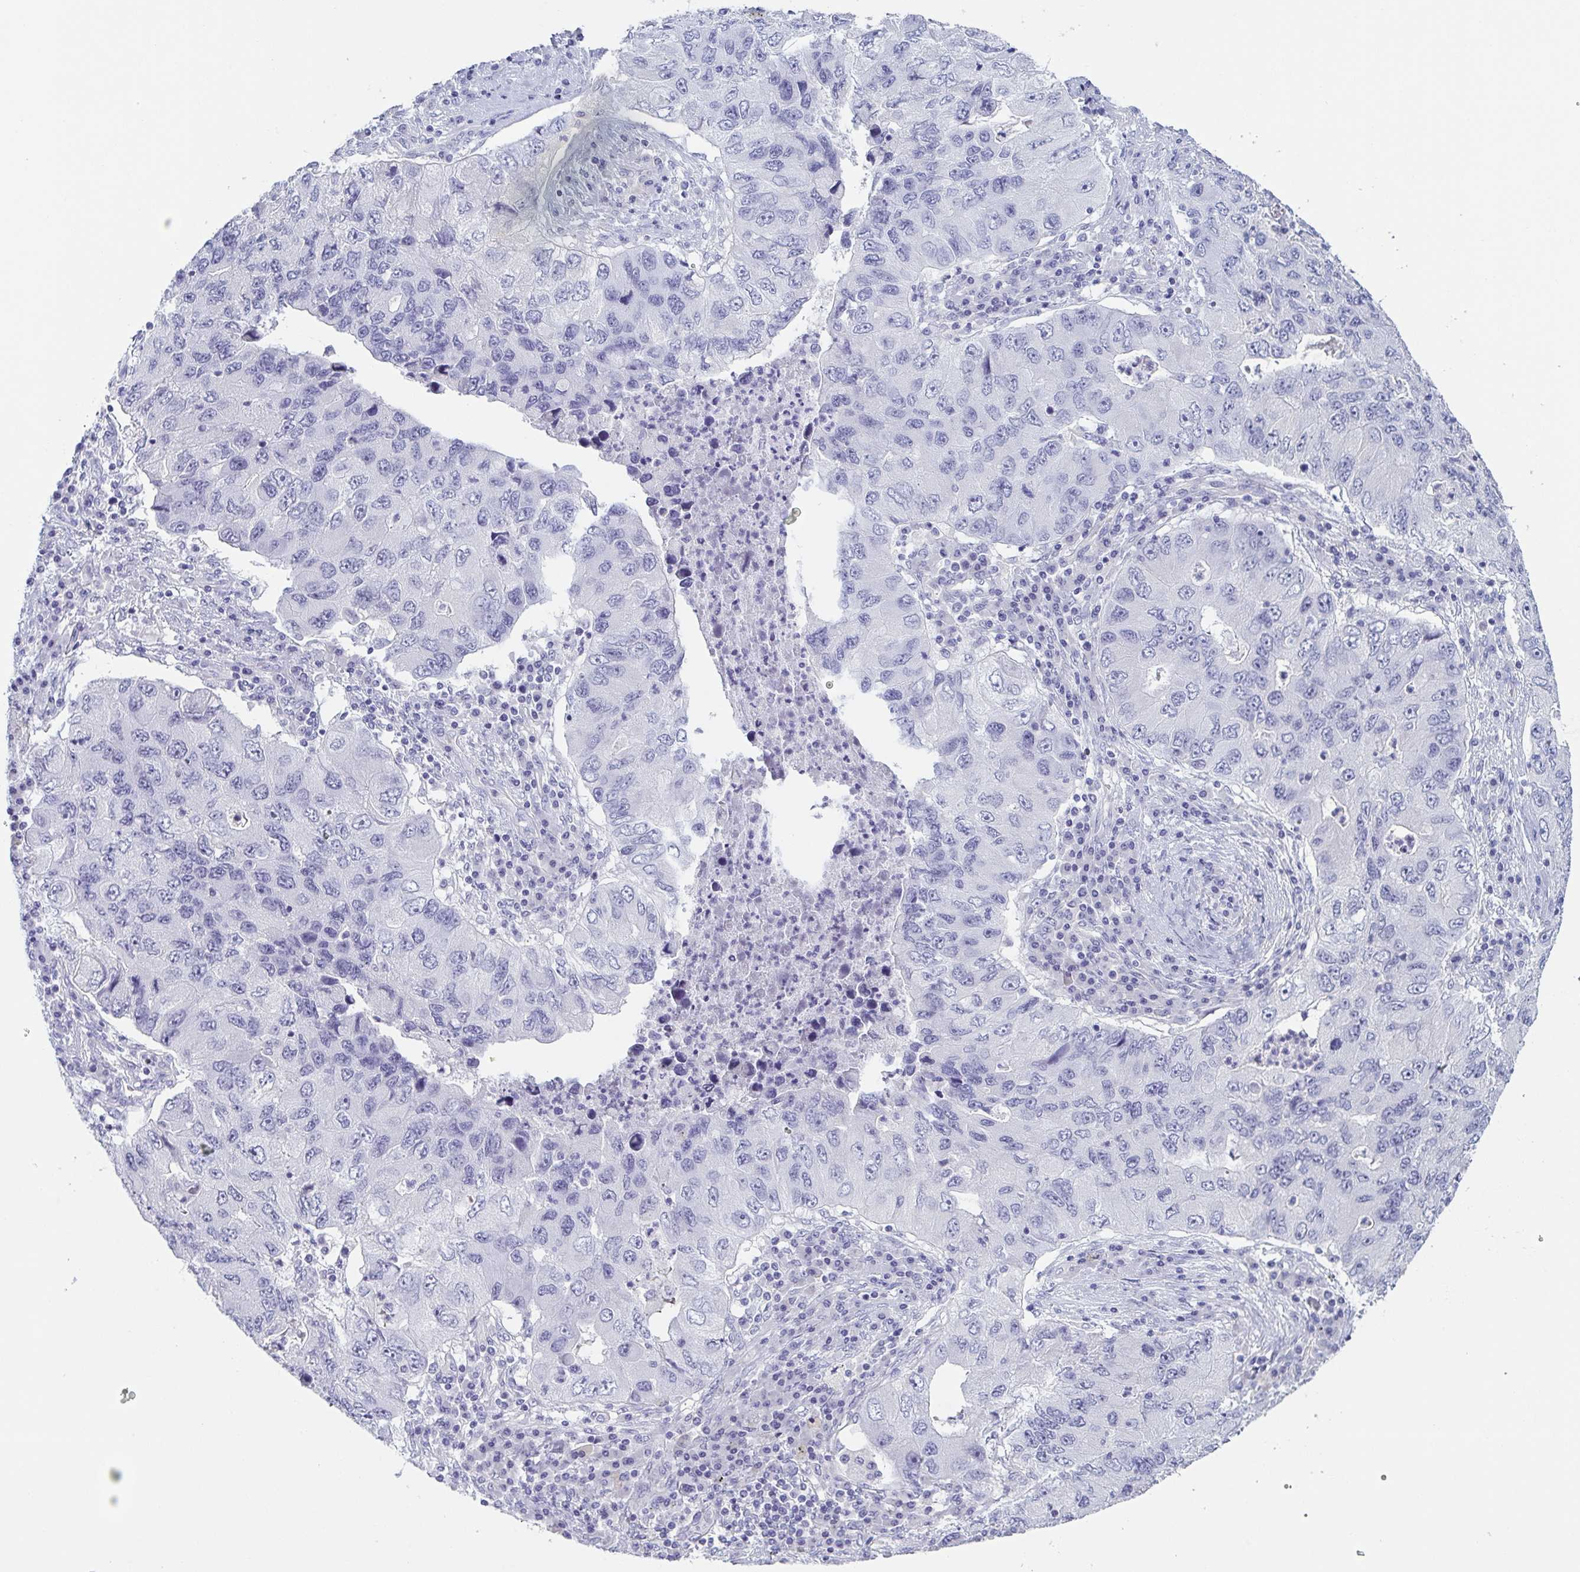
{"staining": {"intensity": "negative", "quantity": "none", "location": "none"}, "tissue": "lung cancer", "cell_type": "Tumor cells", "image_type": "cancer", "snomed": [{"axis": "morphology", "description": "Adenocarcinoma, NOS"}, {"axis": "morphology", "description": "Adenocarcinoma, metastatic, NOS"}, {"axis": "topography", "description": "Lymph node"}, {"axis": "topography", "description": "Lung"}], "caption": "Immunohistochemistry histopathology image of neoplastic tissue: lung cancer (metastatic adenocarcinoma) stained with DAB (3,3'-diaminobenzidine) demonstrates no significant protein expression in tumor cells.", "gene": "COL17A1", "patient": {"sex": "female", "age": 54}}